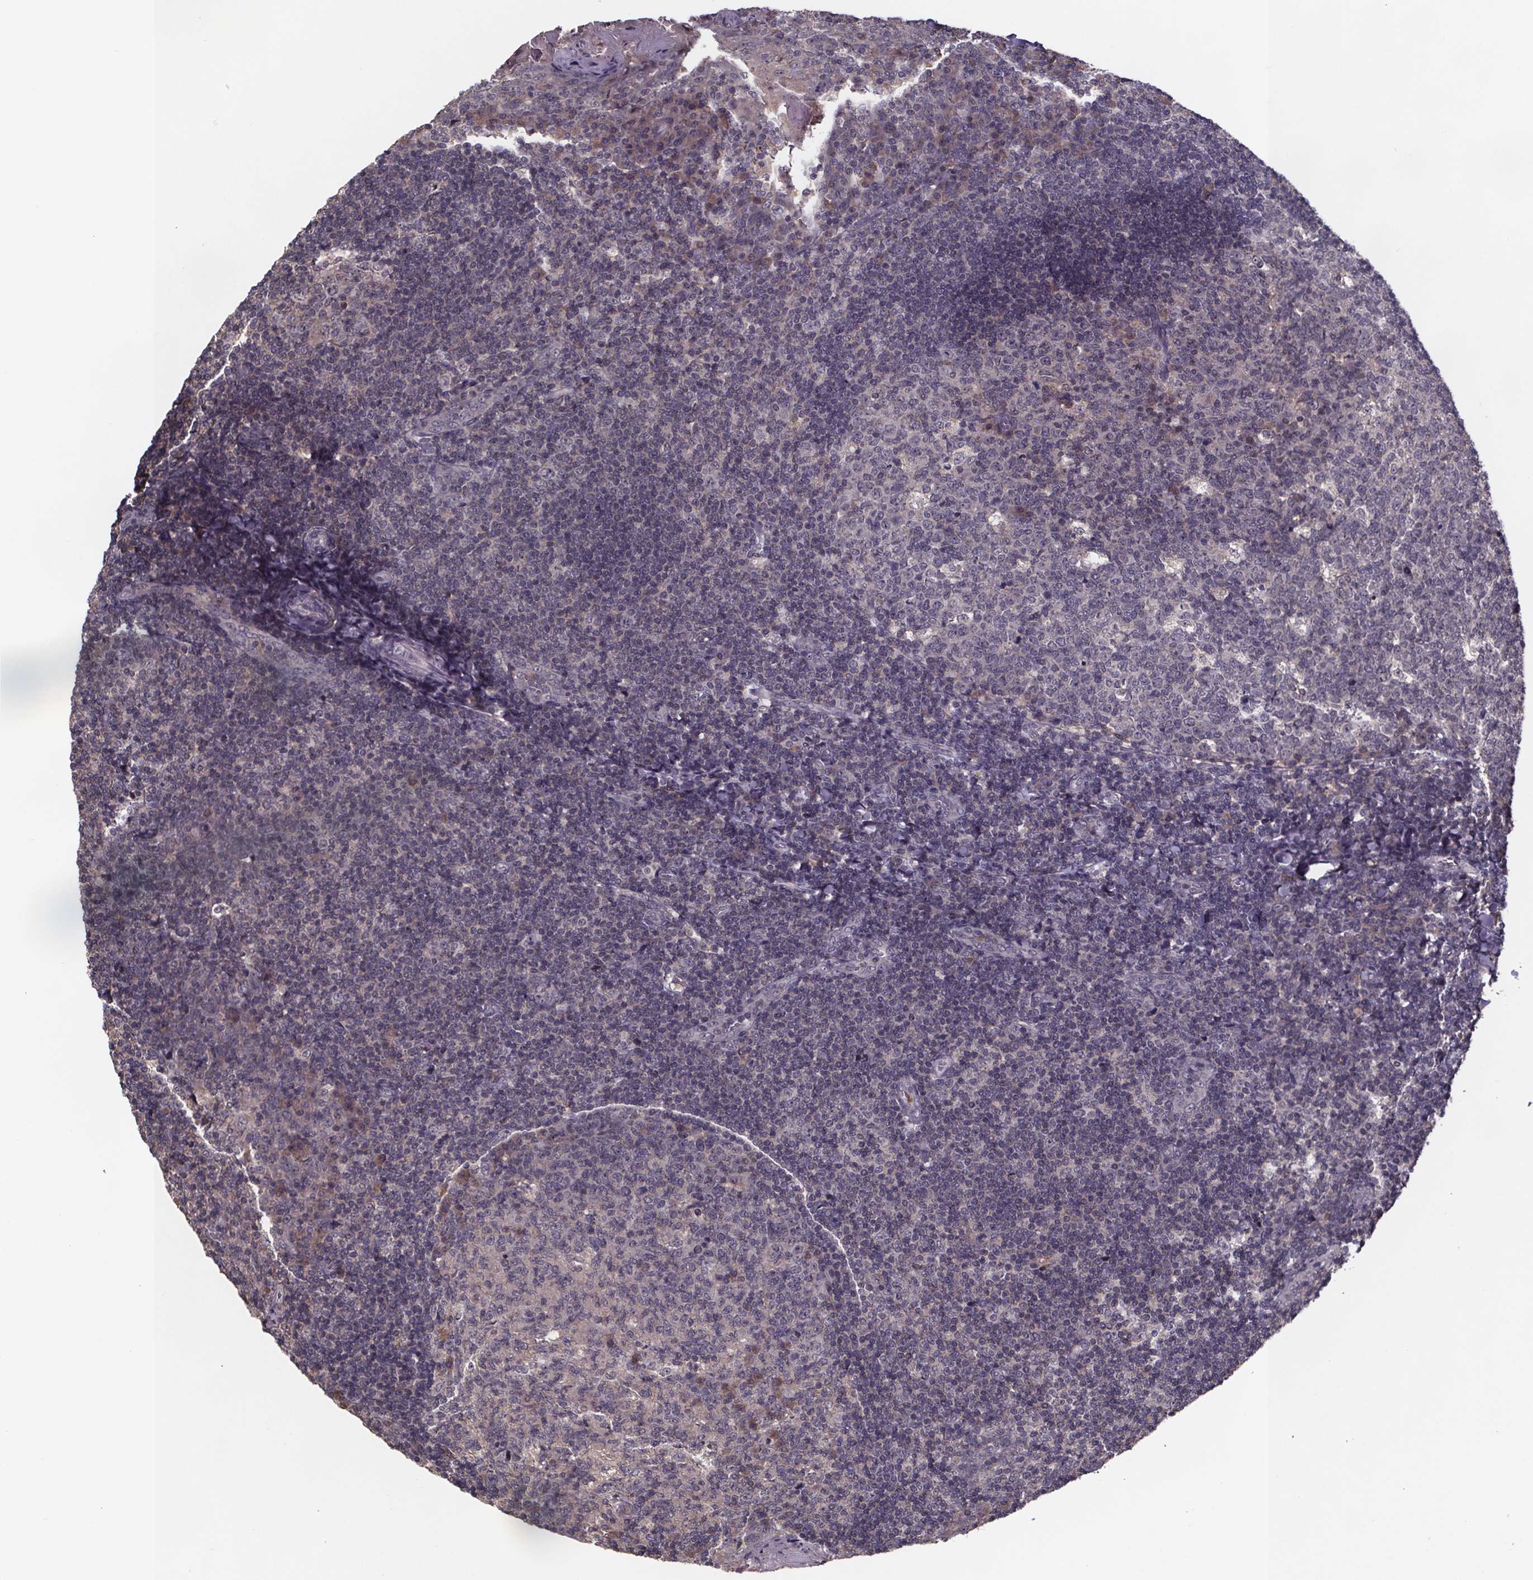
{"staining": {"intensity": "weak", "quantity": "<25%", "location": "cytoplasmic/membranous"}, "tissue": "tonsil", "cell_type": "Germinal center cells", "image_type": "normal", "snomed": [{"axis": "morphology", "description": "Normal tissue, NOS"}, {"axis": "topography", "description": "Tonsil"}], "caption": "A histopathology image of tonsil stained for a protein shows no brown staining in germinal center cells. The staining was performed using DAB to visualize the protein expression in brown, while the nuclei were stained in blue with hematoxylin (Magnification: 20x).", "gene": "SMIM1", "patient": {"sex": "male", "age": 17}}